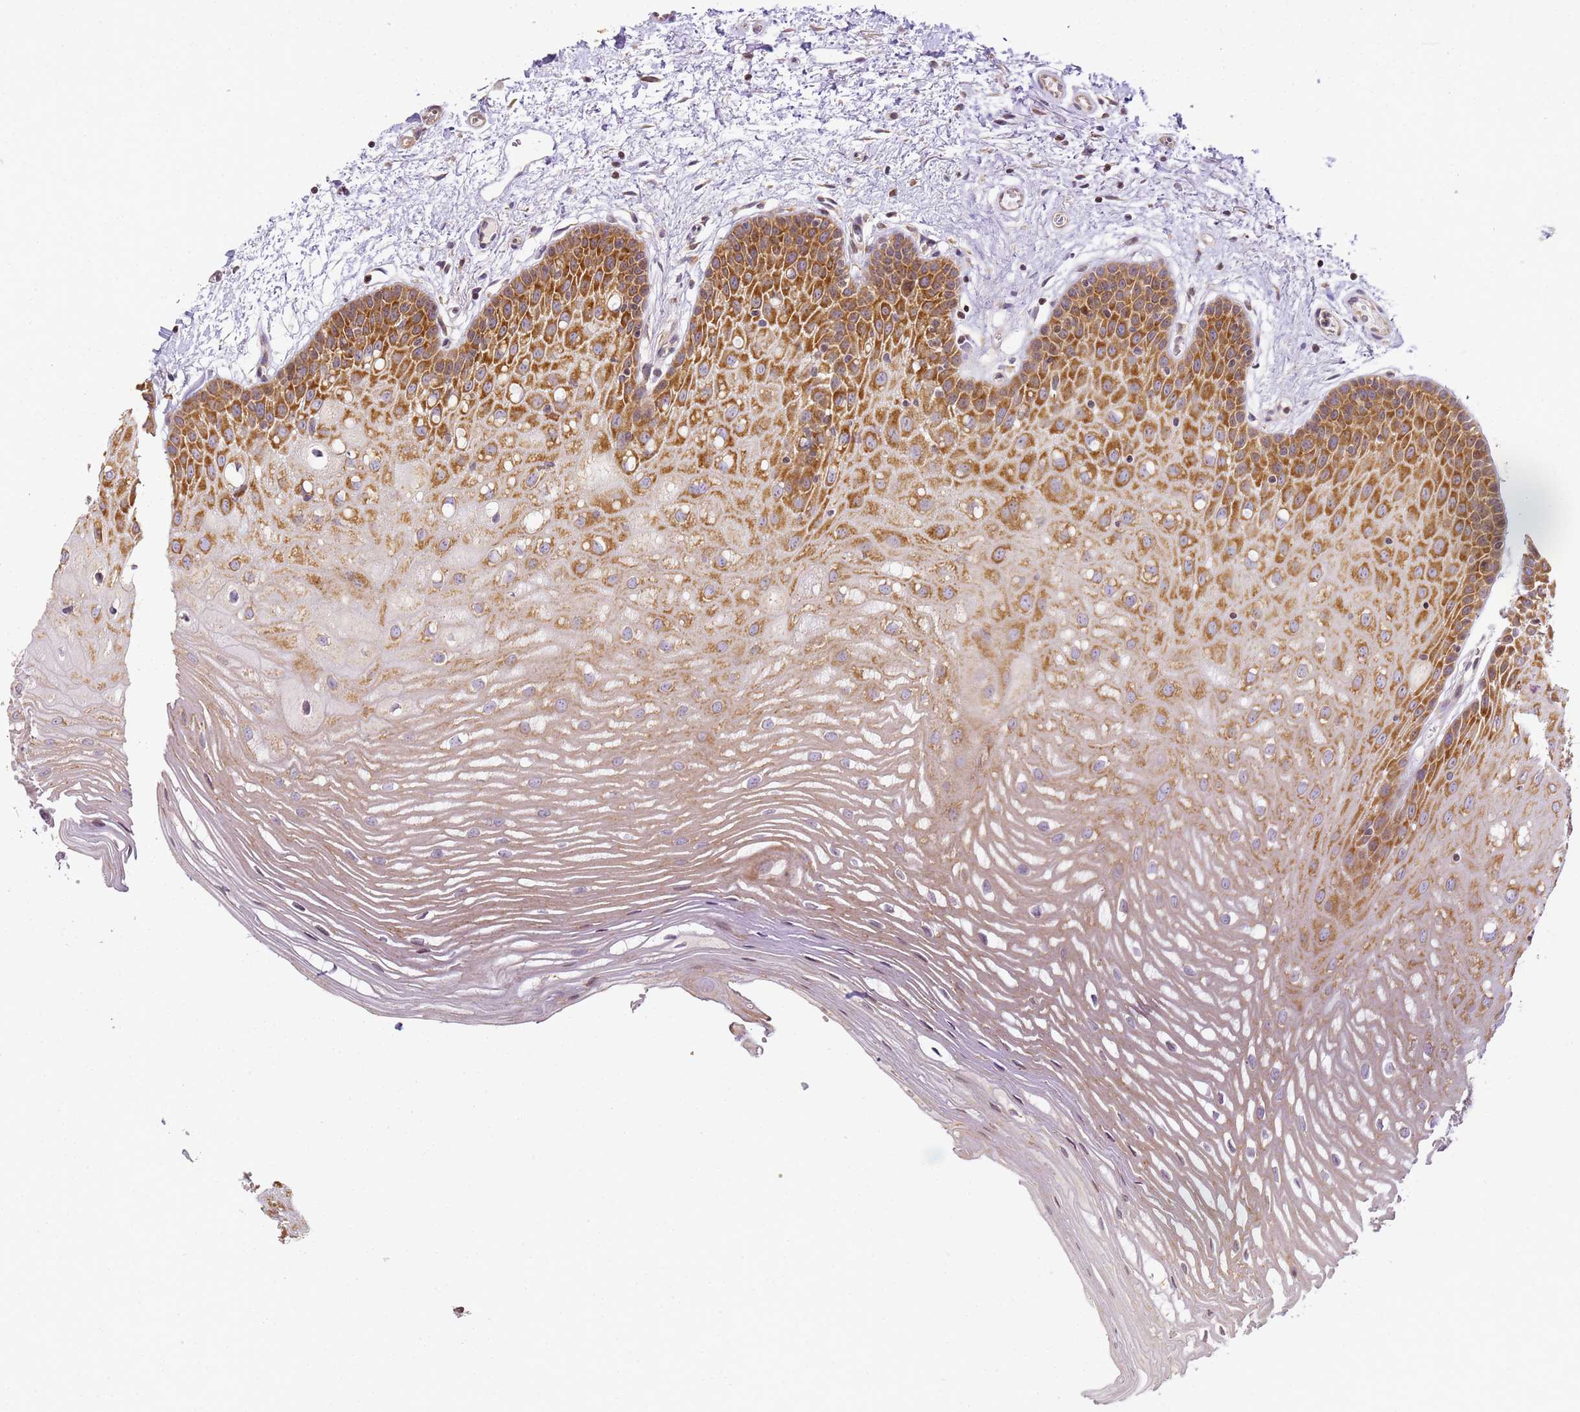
{"staining": {"intensity": "moderate", "quantity": ">75%", "location": "cytoplasmic/membranous"}, "tissue": "oral mucosa", "cell_type": "Squamous epithelial cells", "image_type": "normal", "snomed": [{"axis": "morphology", "description": "Normal tissue, NOS"}, {"axis": "topography", "description": "Oral tissue"}, {"axis": "topography", "description": "Tounge, NOS"}], "caption": "Moderate cytoplasmic/membranous protein expression is seen in approximately >75% of squamous epithelial cells in oral mucosa.", "gene": "RPL13A", "patient": {"sex": "female", "age": 73}}